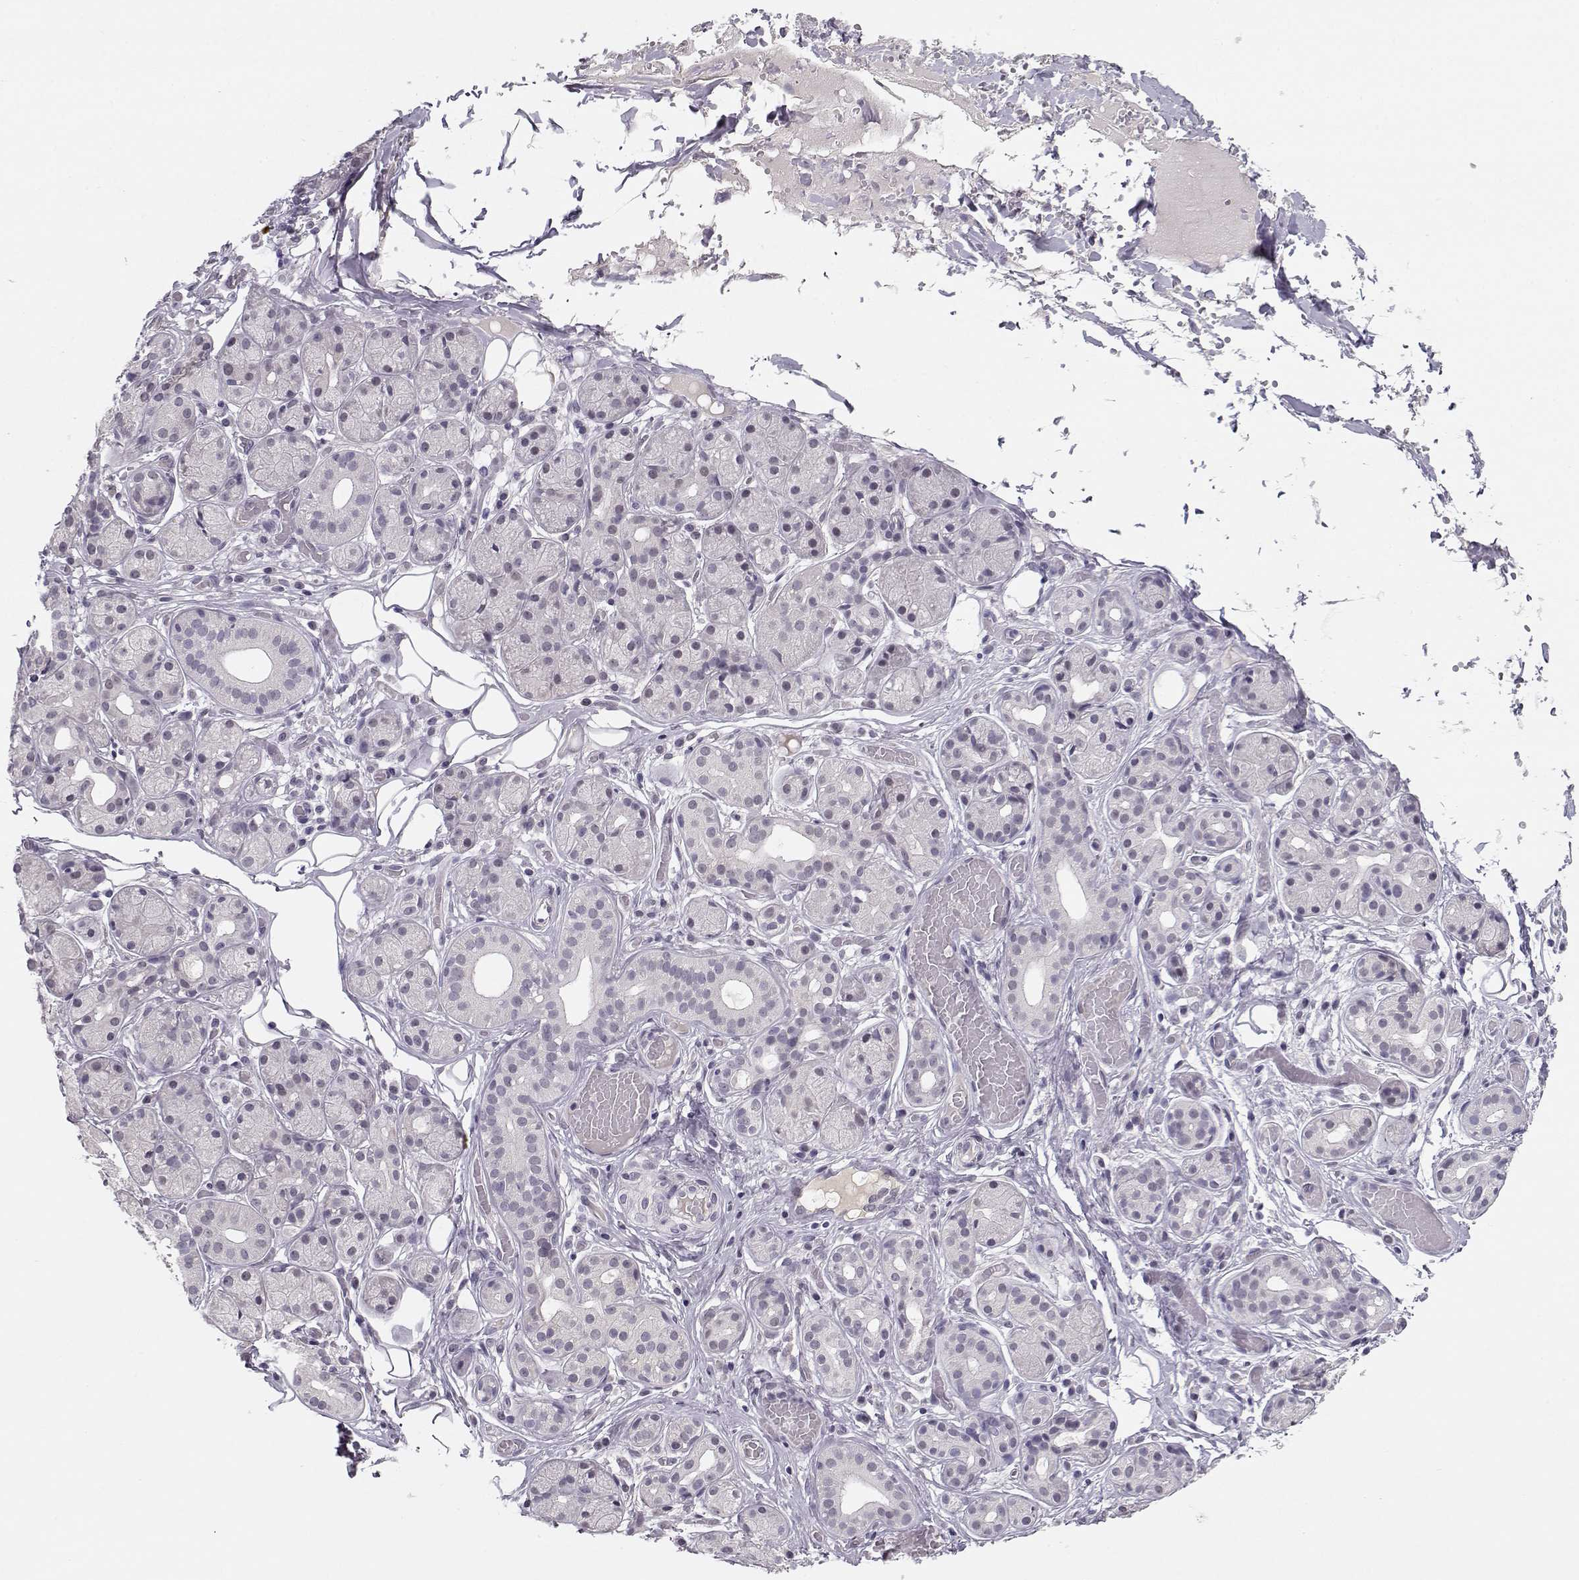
{"staining": {"intensity": "negative", "quantity": "none", "location": "none"}, "tissue": "salivary gland", "cell_type": "Glandular cells", "image_type": "normal", "snomed": [{"axis": "morphology", "description": "Normal tissue, NOS"}, {"axis": "topography", "description": "Salivary gland"}, {"axis": "topography", "description": "Peripheral nerve tissue"}], "caption": "The micrograph reveals no staining of glandular cells in normal salivary gland. (Brightfield microscopy of DAB (3,3'-diaminobenzidine) immunohistochemistry at high magnification).", "gene": "C16orf86", "patient": {"sex": "male", "age": 71}}